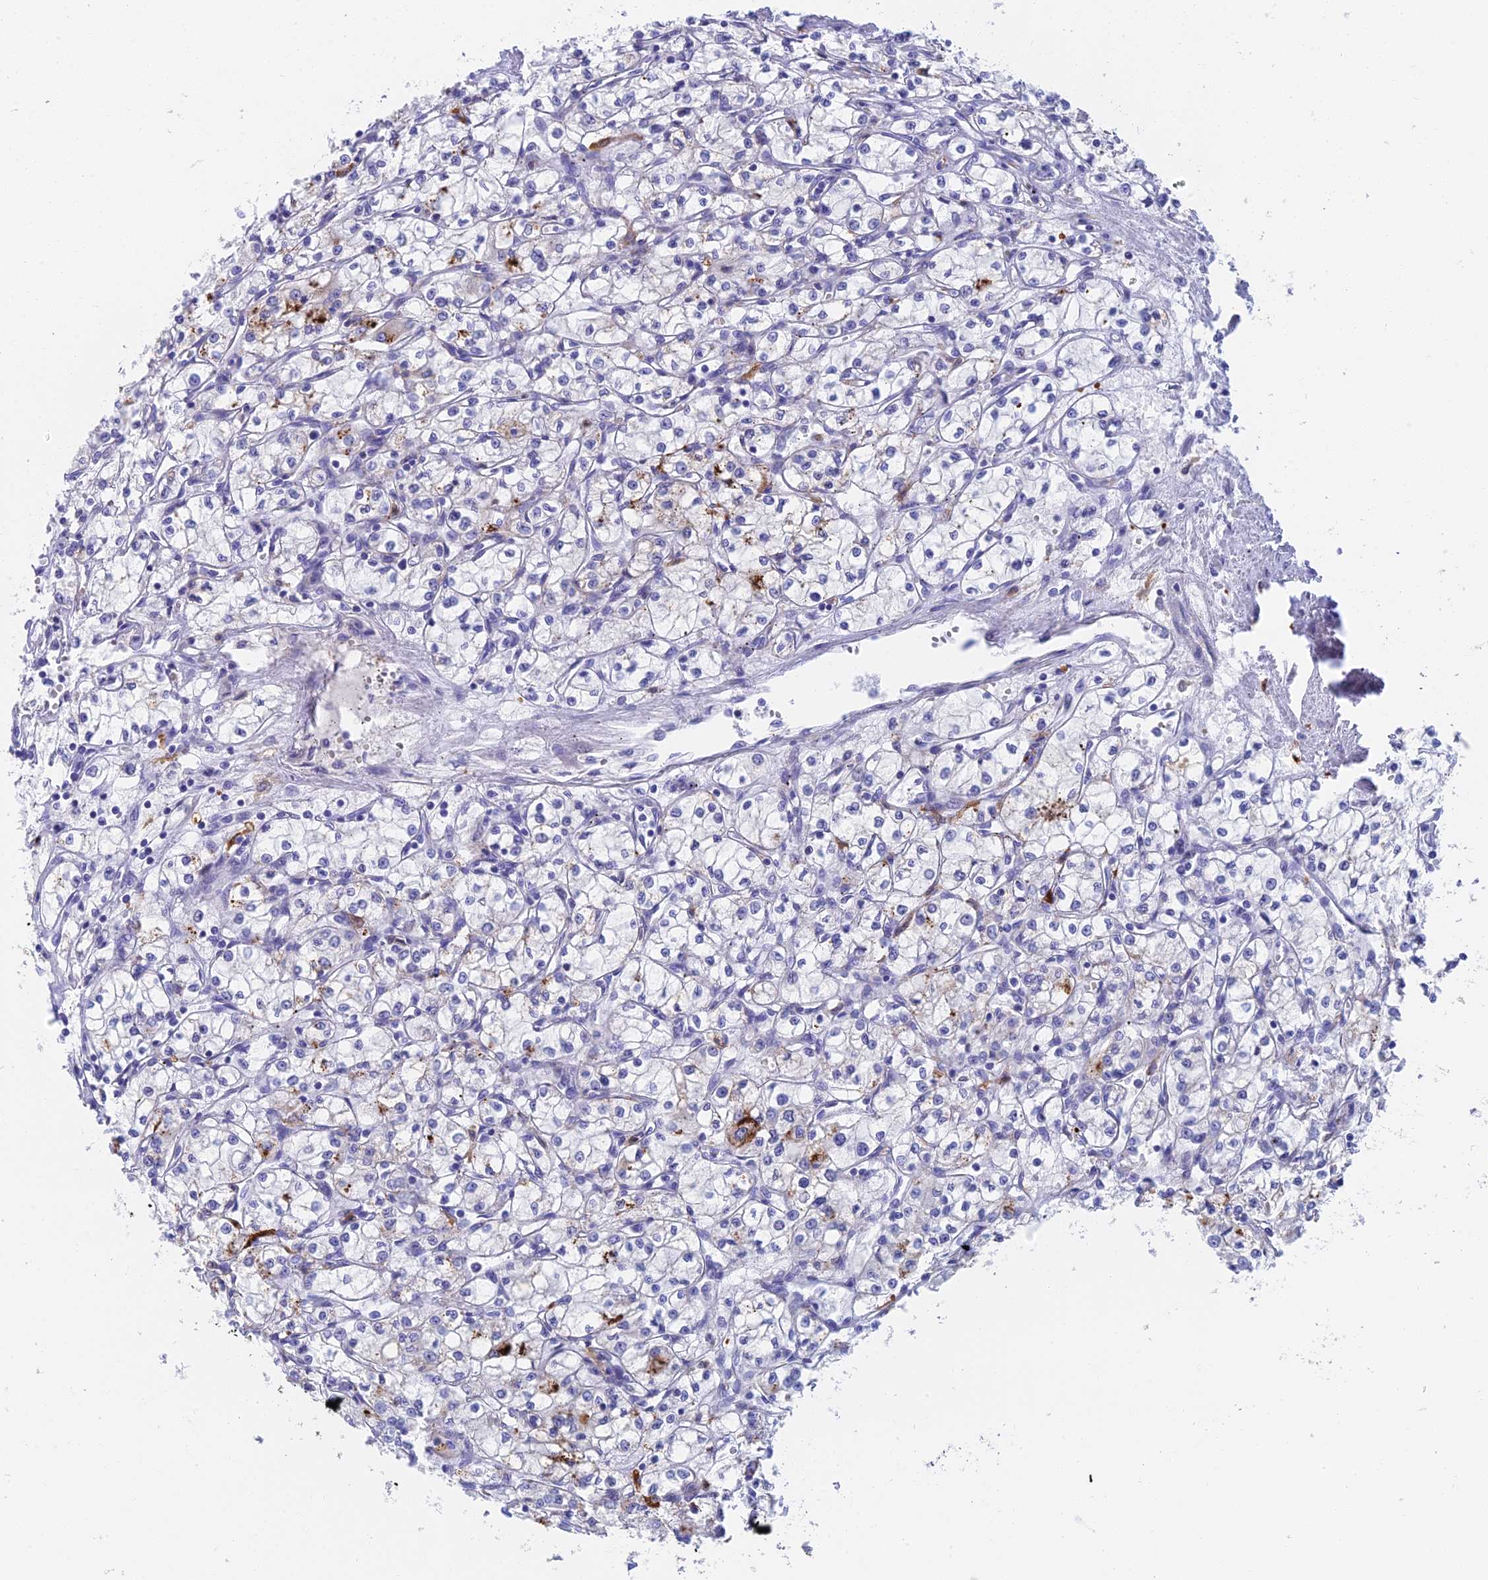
{"staining": {"intensity": "moderate", "quantity": "<25%", "location": "cytoplasmic/membranous"}, "tissue": "renal cancer", "cell_type": "Tumor cells", "image_type": "cancer", "snomed": [{"axis": "morphology", "description": "Adenocarcinoma, NOS"}, {"axis": "topography", "description": "Kidney"}], "caption": "Moderate cytoplasmic/membranous staining is seen in about <25% of tumor cells in adenocarcinoma (renal).", "gene": "ADAMTS13", "patient": {"sex": "male", "age": 59}}